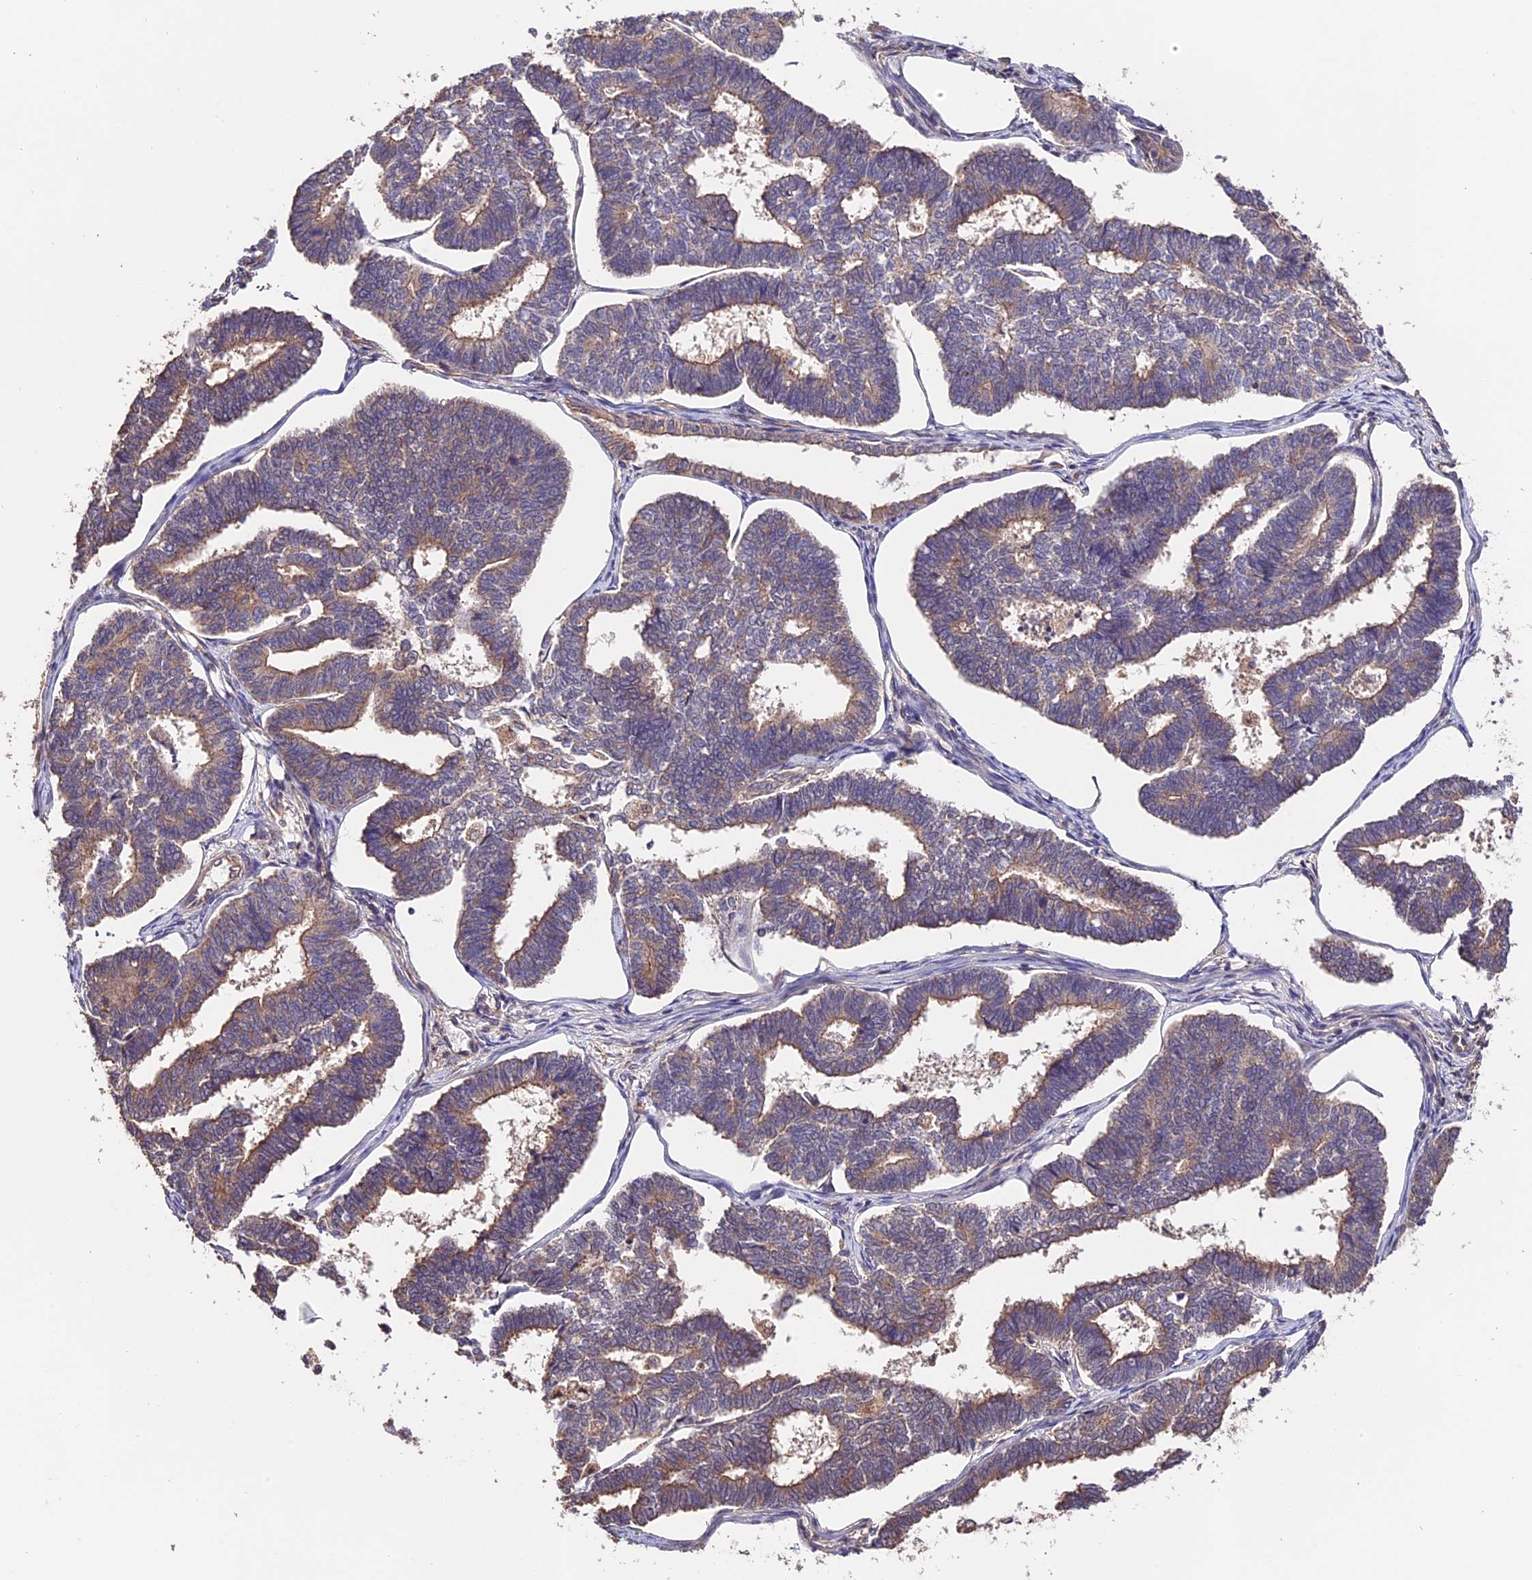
{"staining": {"intensity": "weak", "quantity": "25%-75%", "location": "cytoplasmic/membranous"}, "tissue": "endometrial cancer", "cell_type": "Tumor cells", "image_type": "cancer", "snomed": [{"axis": "morphology", "description": "Adenocarcinoma, NOS"}, {"axis": "topography", "description": "Endometrium"}], "caption": "Protein expression analysis of human endometrial cancer (adenocarcinoma) reveals weak cytoplasmic/membranous expression in about 25%-75% of tumor cells.", "gene": "CES3", "patient": {"sex": "female", "age": 70}}